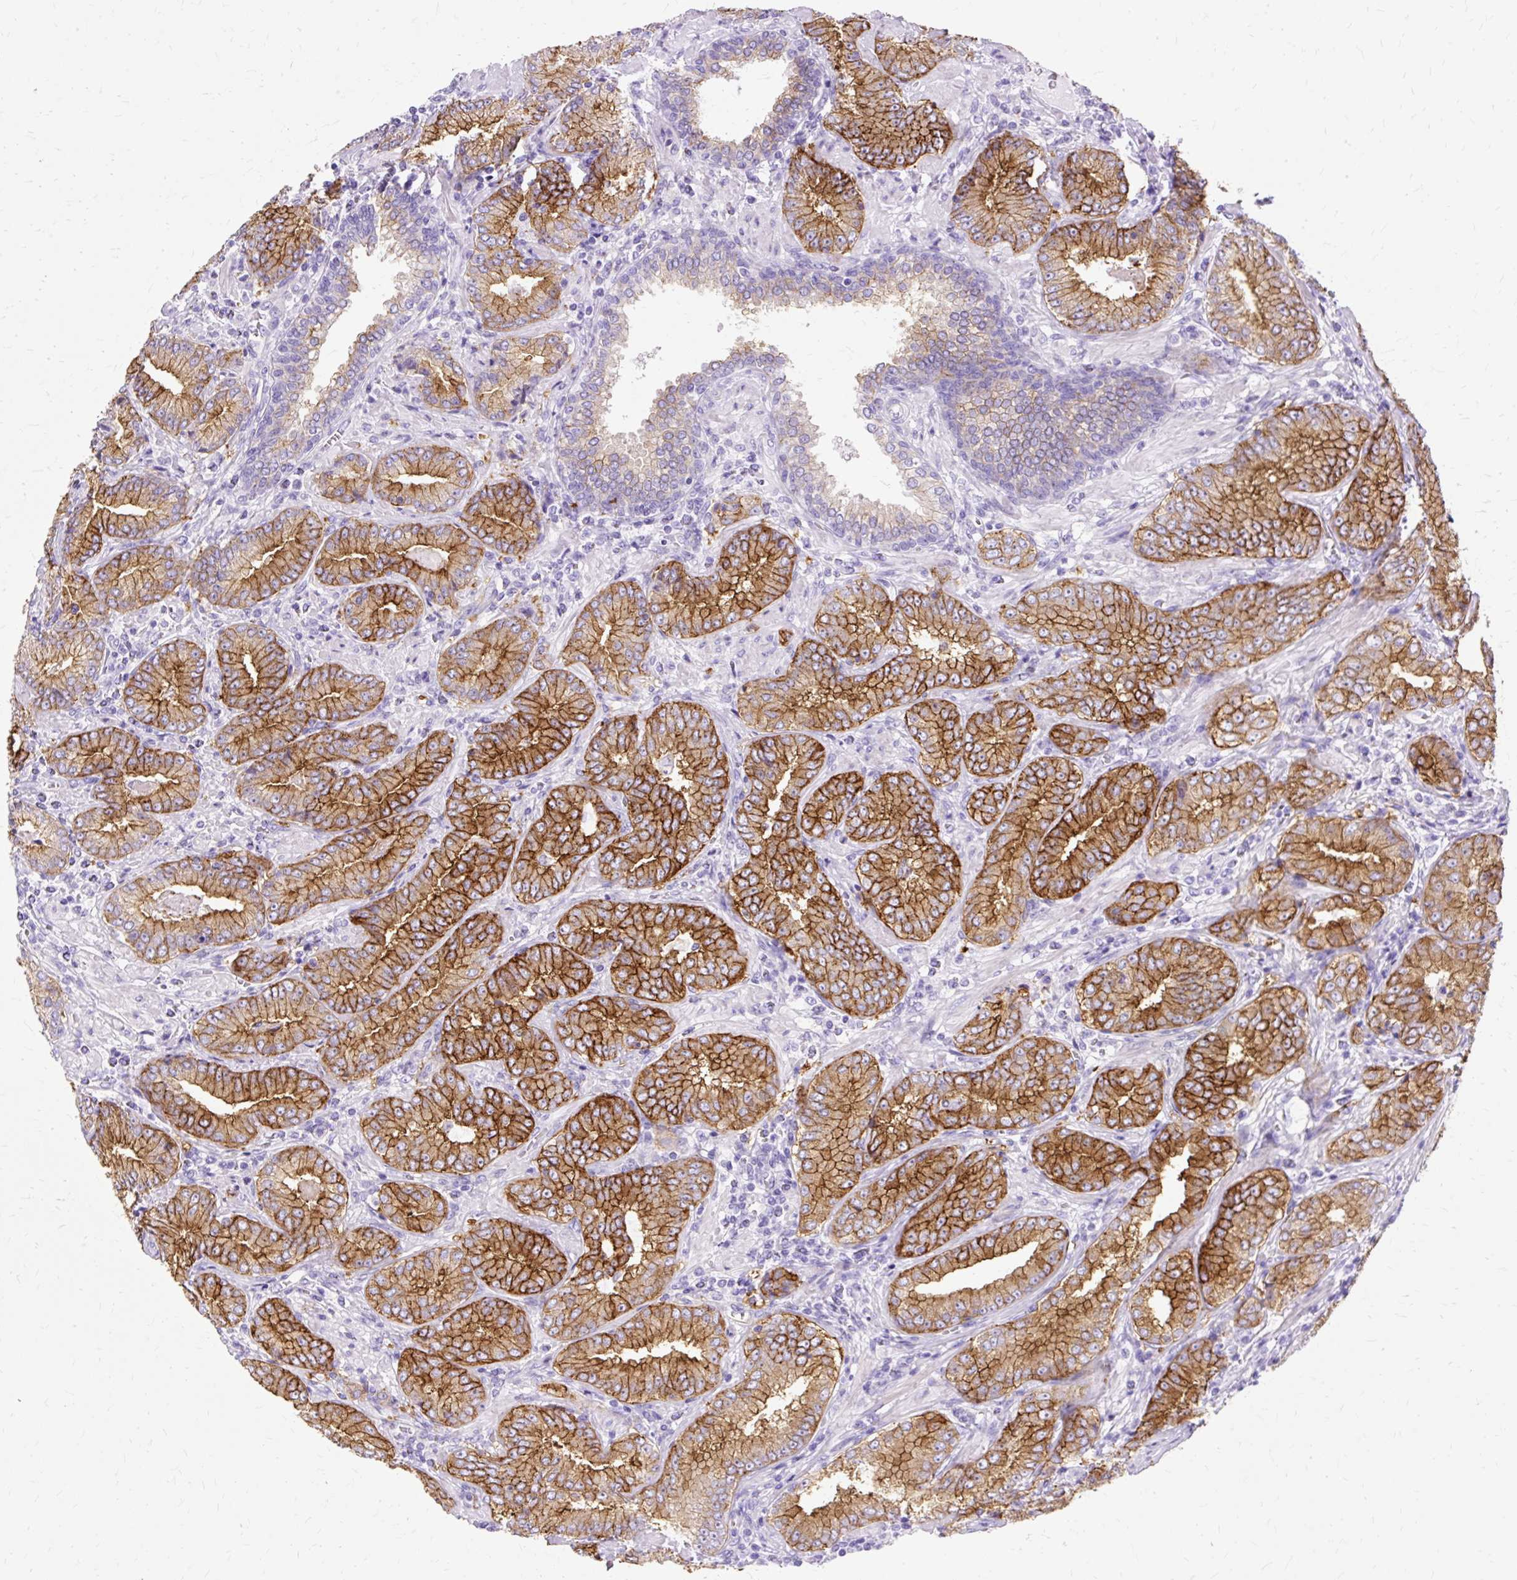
{"staining": {"intensity": "strong", "quantity": ">75%", "location": "cytoplasmic/membranous"}, "tissue": "prostate cancer", "cell_type": "Tumor cells", "image_type": "cancer", "snomed": [{"axis": "morphology", "description": "Adenocarcinoma, High grade"}, {"axis": "topography", "description": "Prostate"}], "caption": "Prostate adenocarcinoma (high-grade) stained with a brown dye displays strong cytoplasmic/membranous positive staining in approximately >75% of tumor cells.", "gene": "MYO6", "patient": {"sex": "male", "age": 72}}